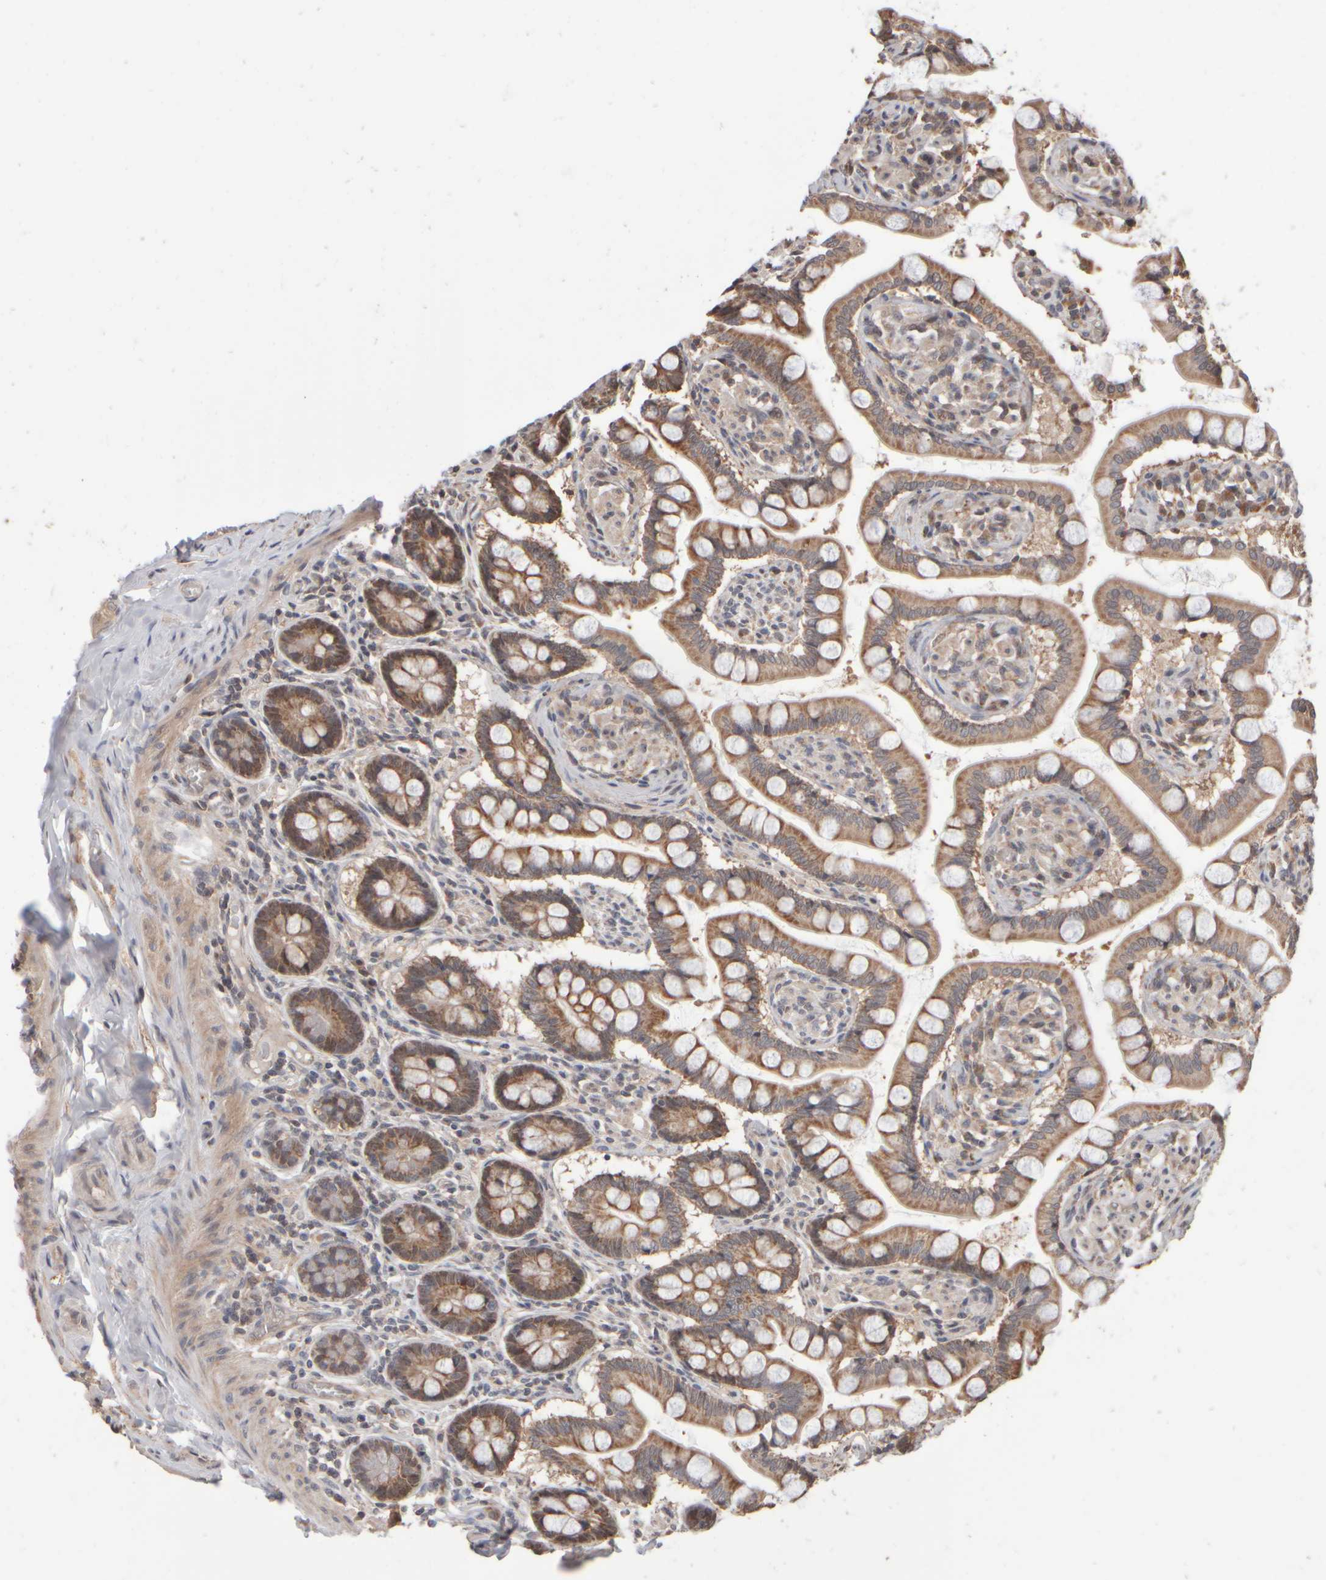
{"staining": {"intensity": "moderate", "quantity": ">75%", "location": "cytoplasmic/membranous"}, "tissue": "small intestine", "cell_type": "Glandular cells", "image_type": "normal", "snomed": [{"axis": "morphology", "description": "Normal tissue, NOS"}, {"axis": "topography", "description": "Small intestine"}], "caption": "DAB (3,3'-diaminobenzidine) immunohistochemical staining of unremarkable small intestine displays moderate cytoplasmic/membranous protein positivity in approximately >75% of glandular cells.", "gene": "ABHD11", "patient": {"sex": "male", "age": 41}}